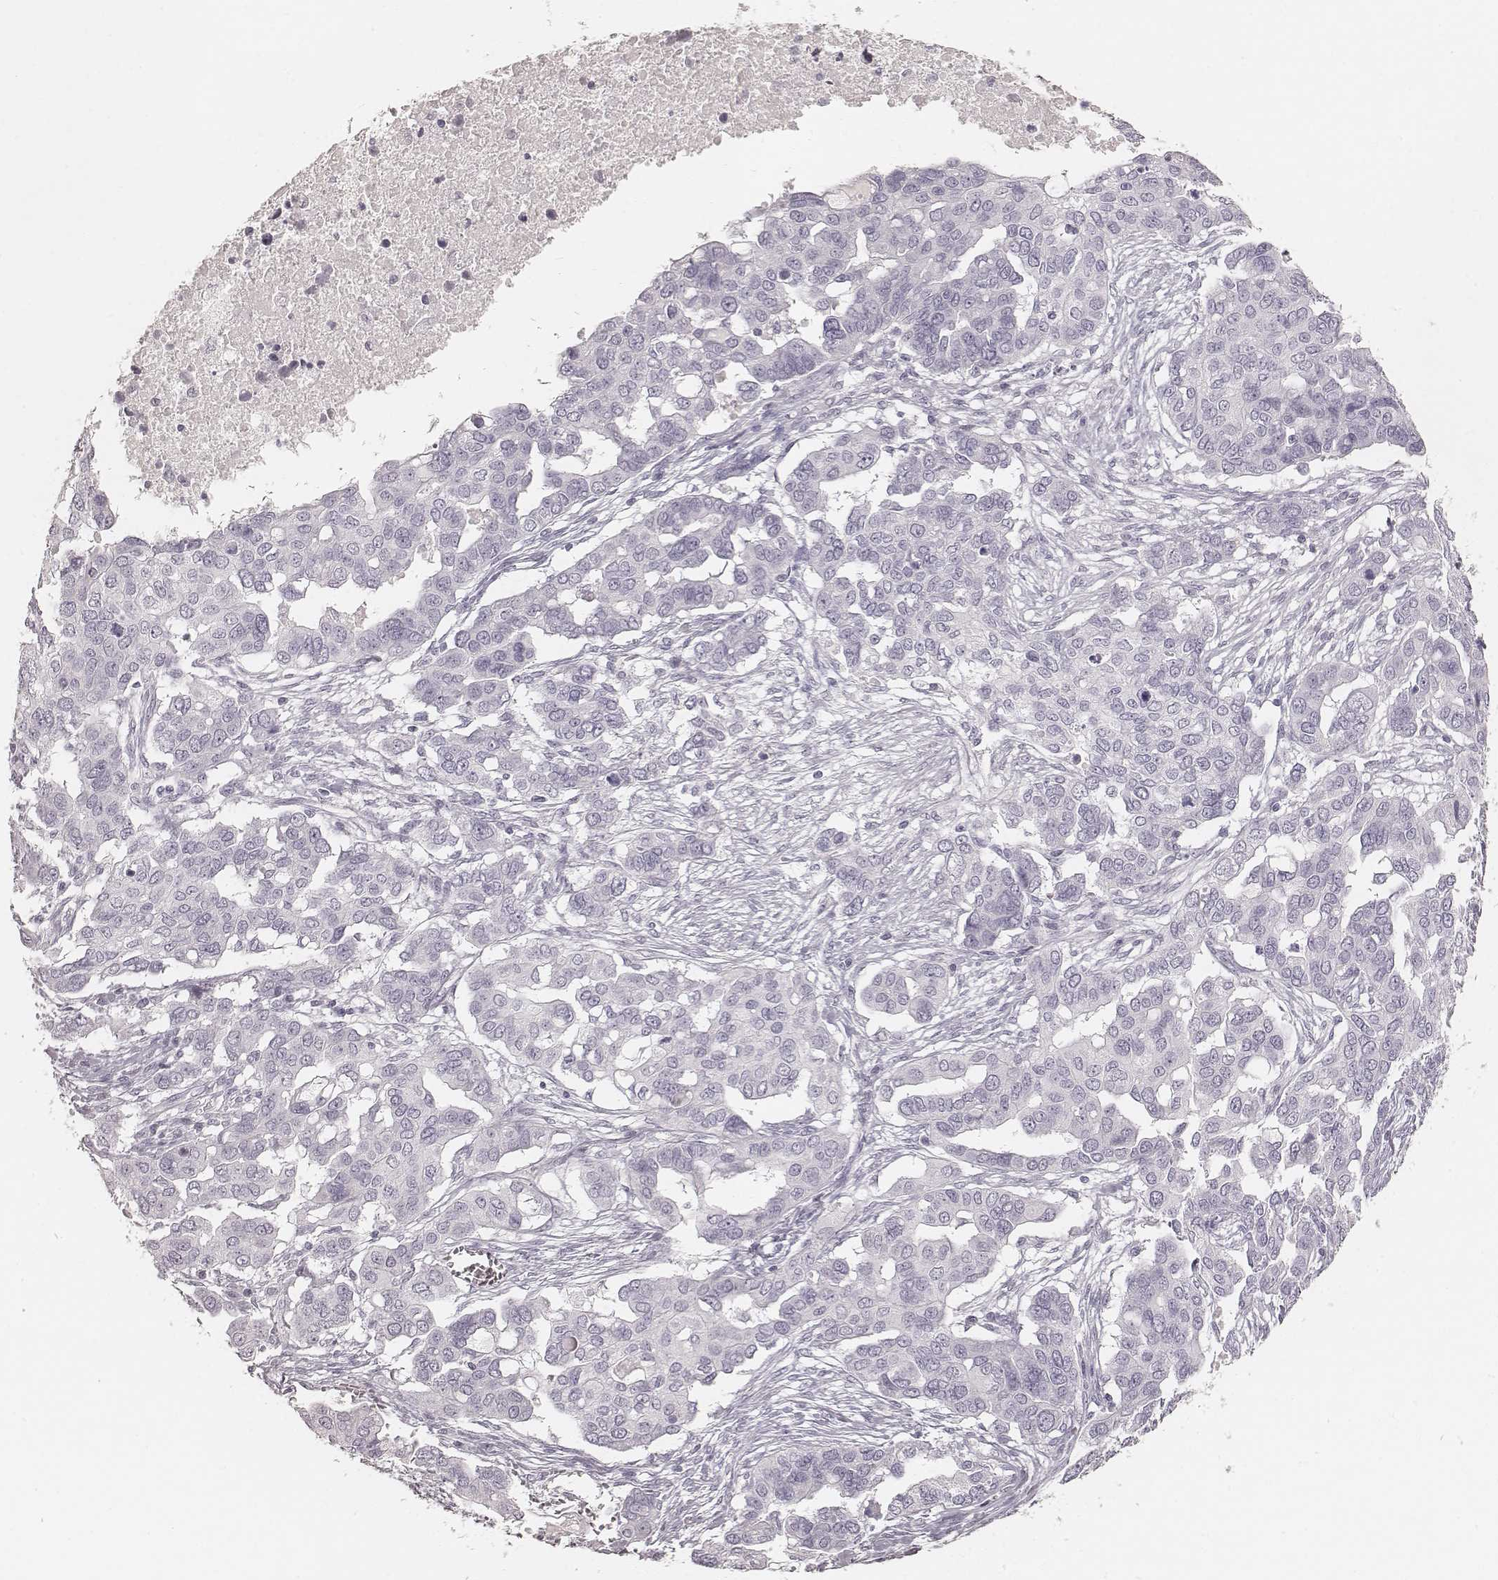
{"staining": {"intensity": "negative", "quantity": "none", "location": "none"}, "tissue": "ovarian cancer", "cell_type": "Tumor cells", "image_type": "cancer", "snomed": [{"axis": "morphology", "description": "Carcinoma, endometroid"}, {"axis": "topography", "description": "Ovary"}], "caption": "Tumor cells are negative for brown protein staining in ovarian cancer (endometroid carcinoma).", "gene": "KRT26", "patient": {"sex": "female", "age": 78}}